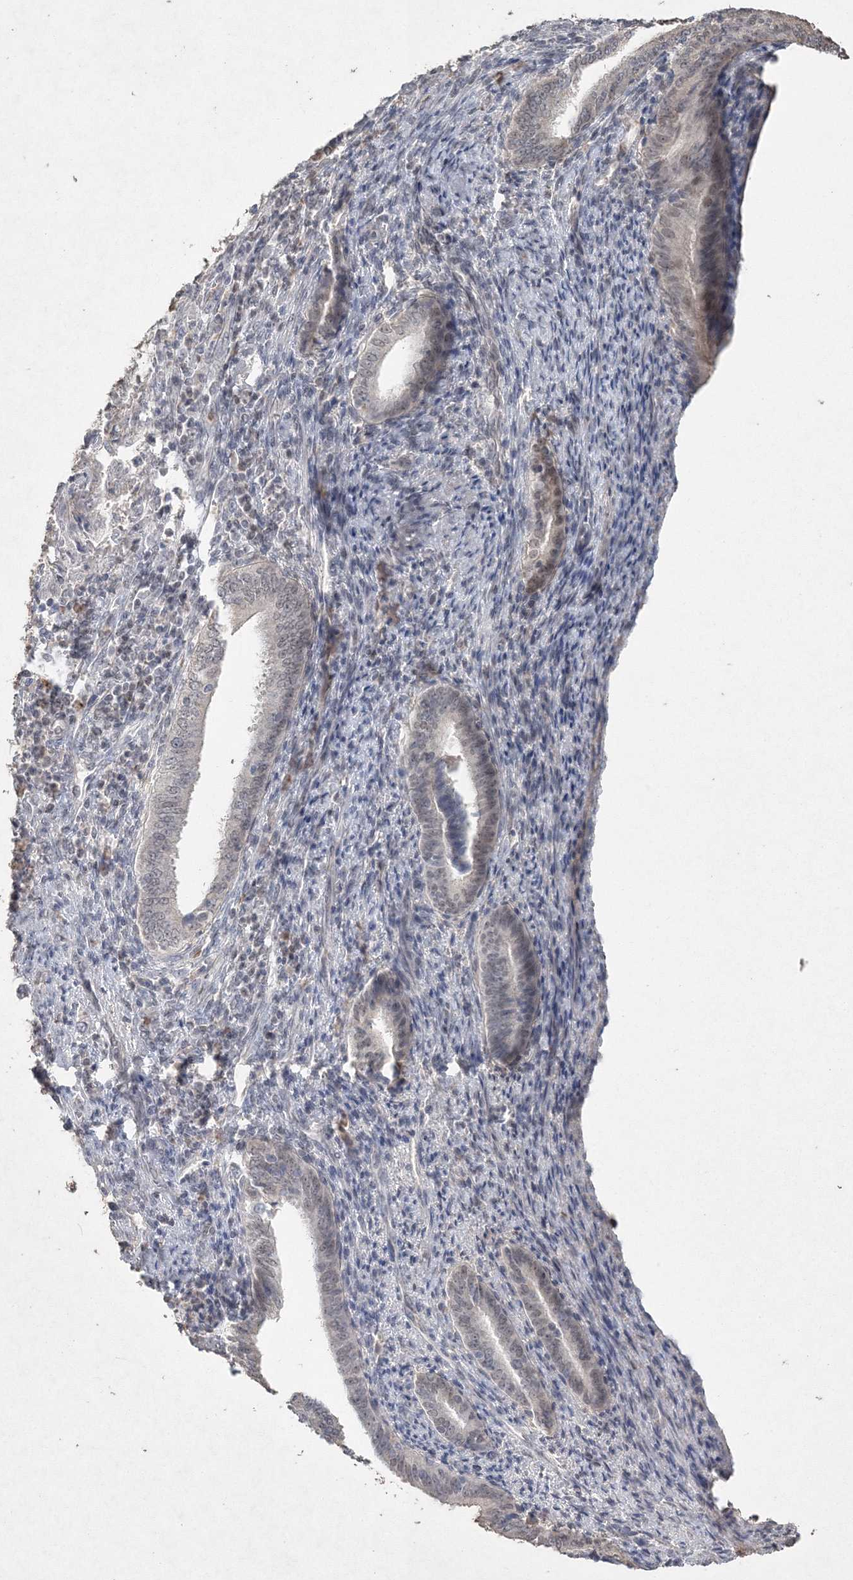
{"staining": {"intensity": "negative", "quantity": "none", "location": "none"}, "tissue": "endometrial cancer", "cell_type": "Tumor cells", "image_type": "cancer", "snomed": [{"axis": "morphology", "description": "Adenocarcinoma, NOS"}, {"axis": "topography", "description": "Endometrium"}], "caption": "Photomicrograph shows no significant protein positivity in tumor cells of adenocarcinoma (endometrial).", "gene": "UIMC1", "patient": {"sex": "female", "age": 51}}